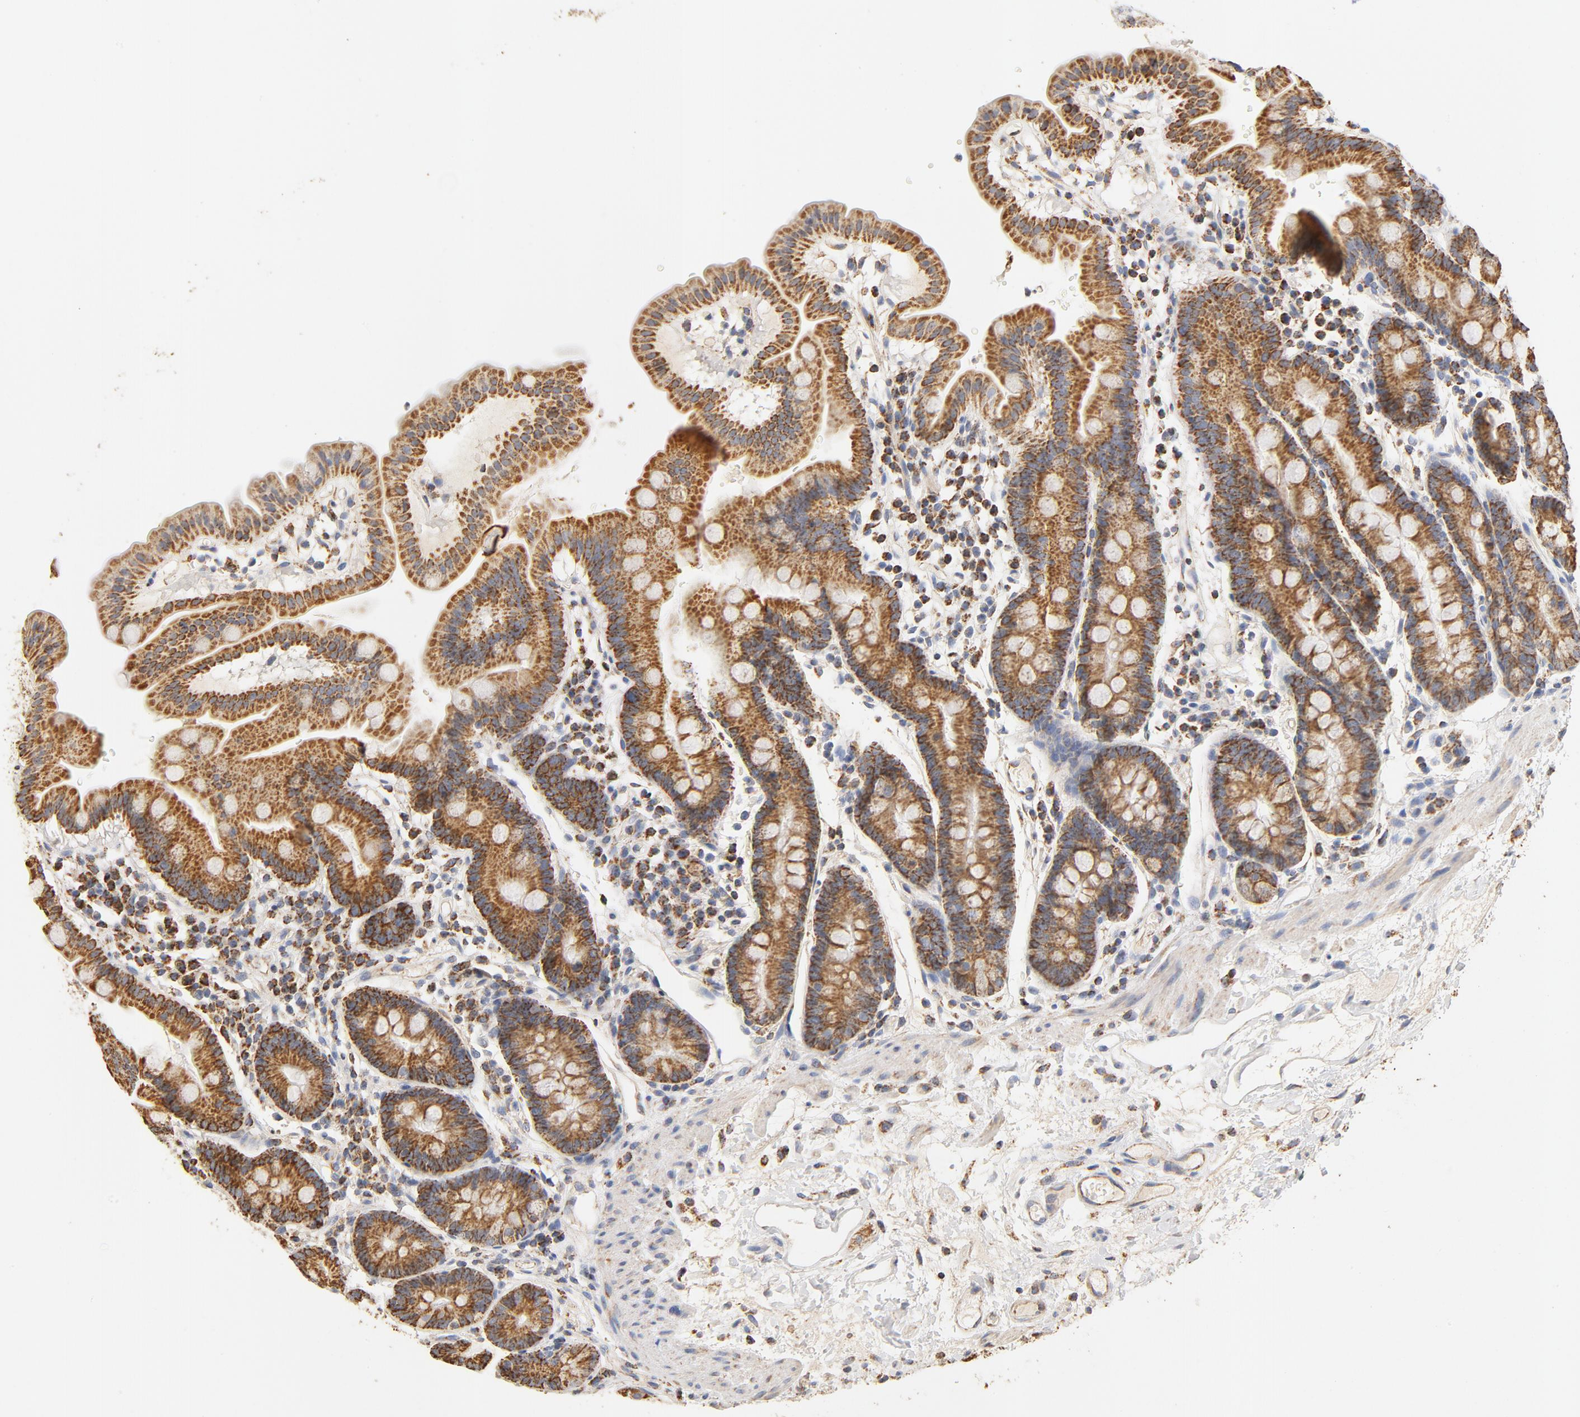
{"staining": {"intensity": "moderate", "quantity": ">75%", "location": "cytoplasmic/membranous"}, "tissue": "duodenum", "cell_type": "Glandular cells", "image_type": "normal", "snomed": [{"axis": "morphology", "description": "Normal tissue, NOS"}, {"axis": "topography", "description": "Duodenum"}], "caption": "A medium amount of moderate cytoplasmic/membranous expression is present in approximately >75% of glandular cells in unremarkable duodenum.", "gene": "COX4I1", "patient": {"sex": "male", "age": 50}}